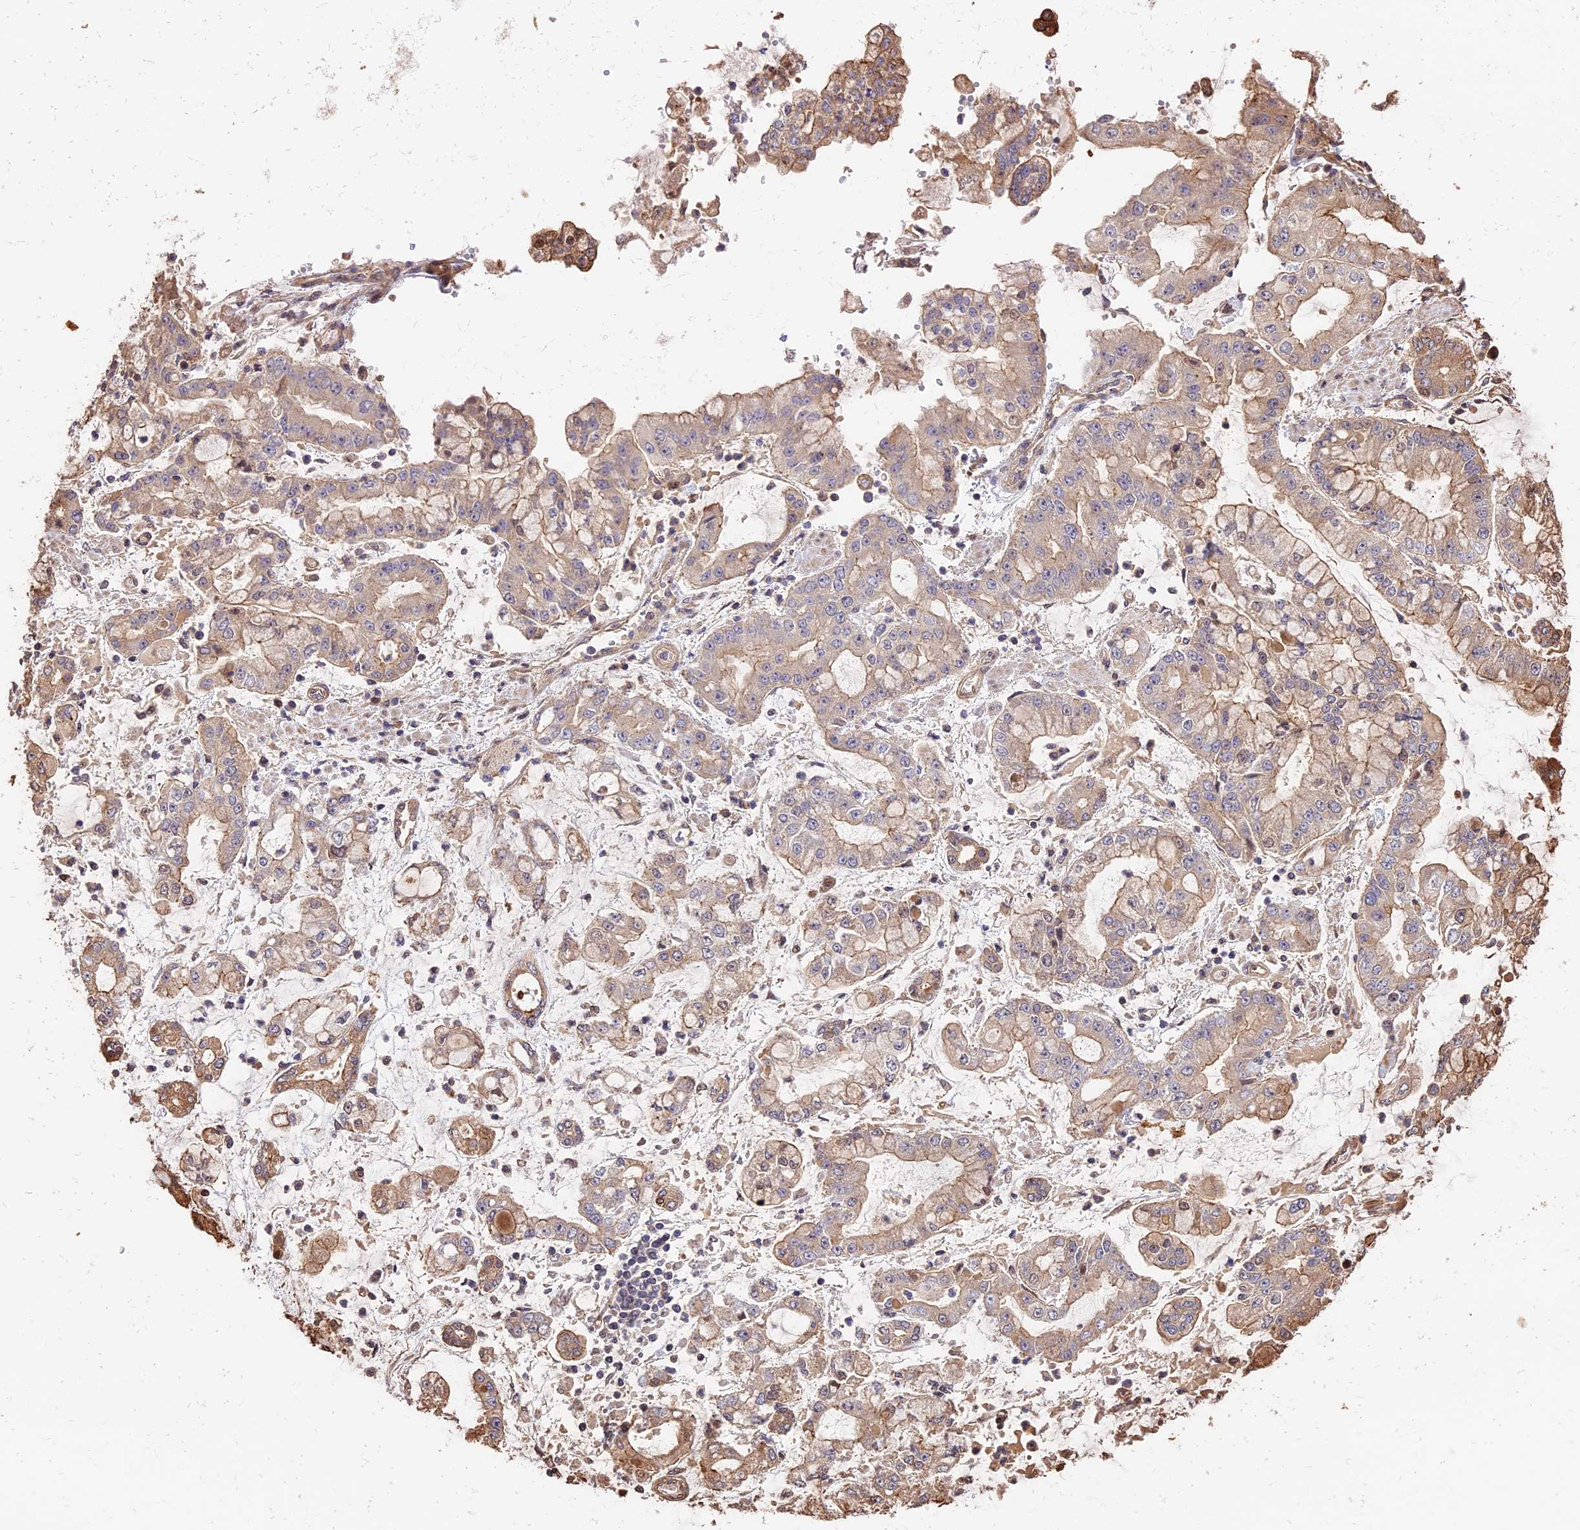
{"staining": {"intensity": "weak", "quantity": "<25%", "location": "cytoplasmic/membranous"}, "tissue": "stomach cancer", "cell_type": "Tumor cells", "image_type": "cancer", "snomed": [{"axis": "morphology", "description": "Adenocarcinoma, NOS"}, {"axis": "topography", "description": "Stomach"}], "caption": "IHC of stomach cancer displays no expression in tumor cells.", "gene": "PPP1R37", "patient": {"sex": "male", "age": 76}}